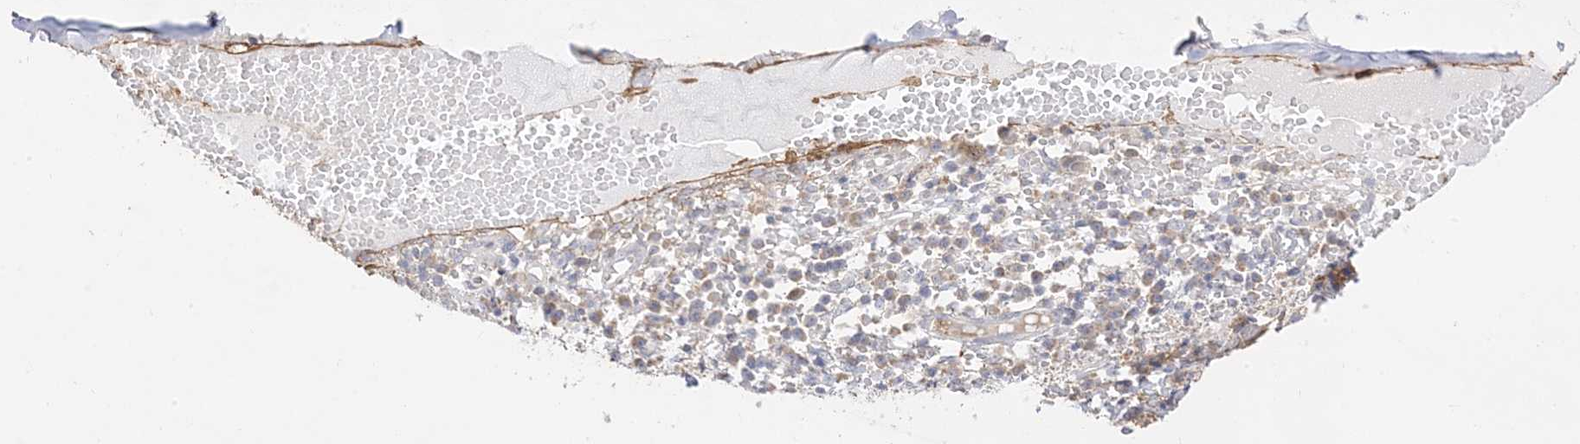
{"staining": {"intensity": "negative", "quantity": "none", "location": "none"}, "tissue": "adipose tissue", "cell_type": "Adipocytes", "image_type": "normal", "snomed": [{"axis": "morphology", "description": "Normal tissue, NOS"}, {"axis": "morphology", "description": "Basal cell carcinoma"}, {"axis": "topography", "description": "Cartilage tissue"}, {"axis": "topography", "description": "Nasopharynx"}, {"axis": "topography", "description": "Oral tissue"}], "caption": "The immunohistochemistry photomicrograph has no significant staining in adipocytes of adipose tissue.", "gene": "TRANK1", "patient": {"sex": "female", "age": 77}}